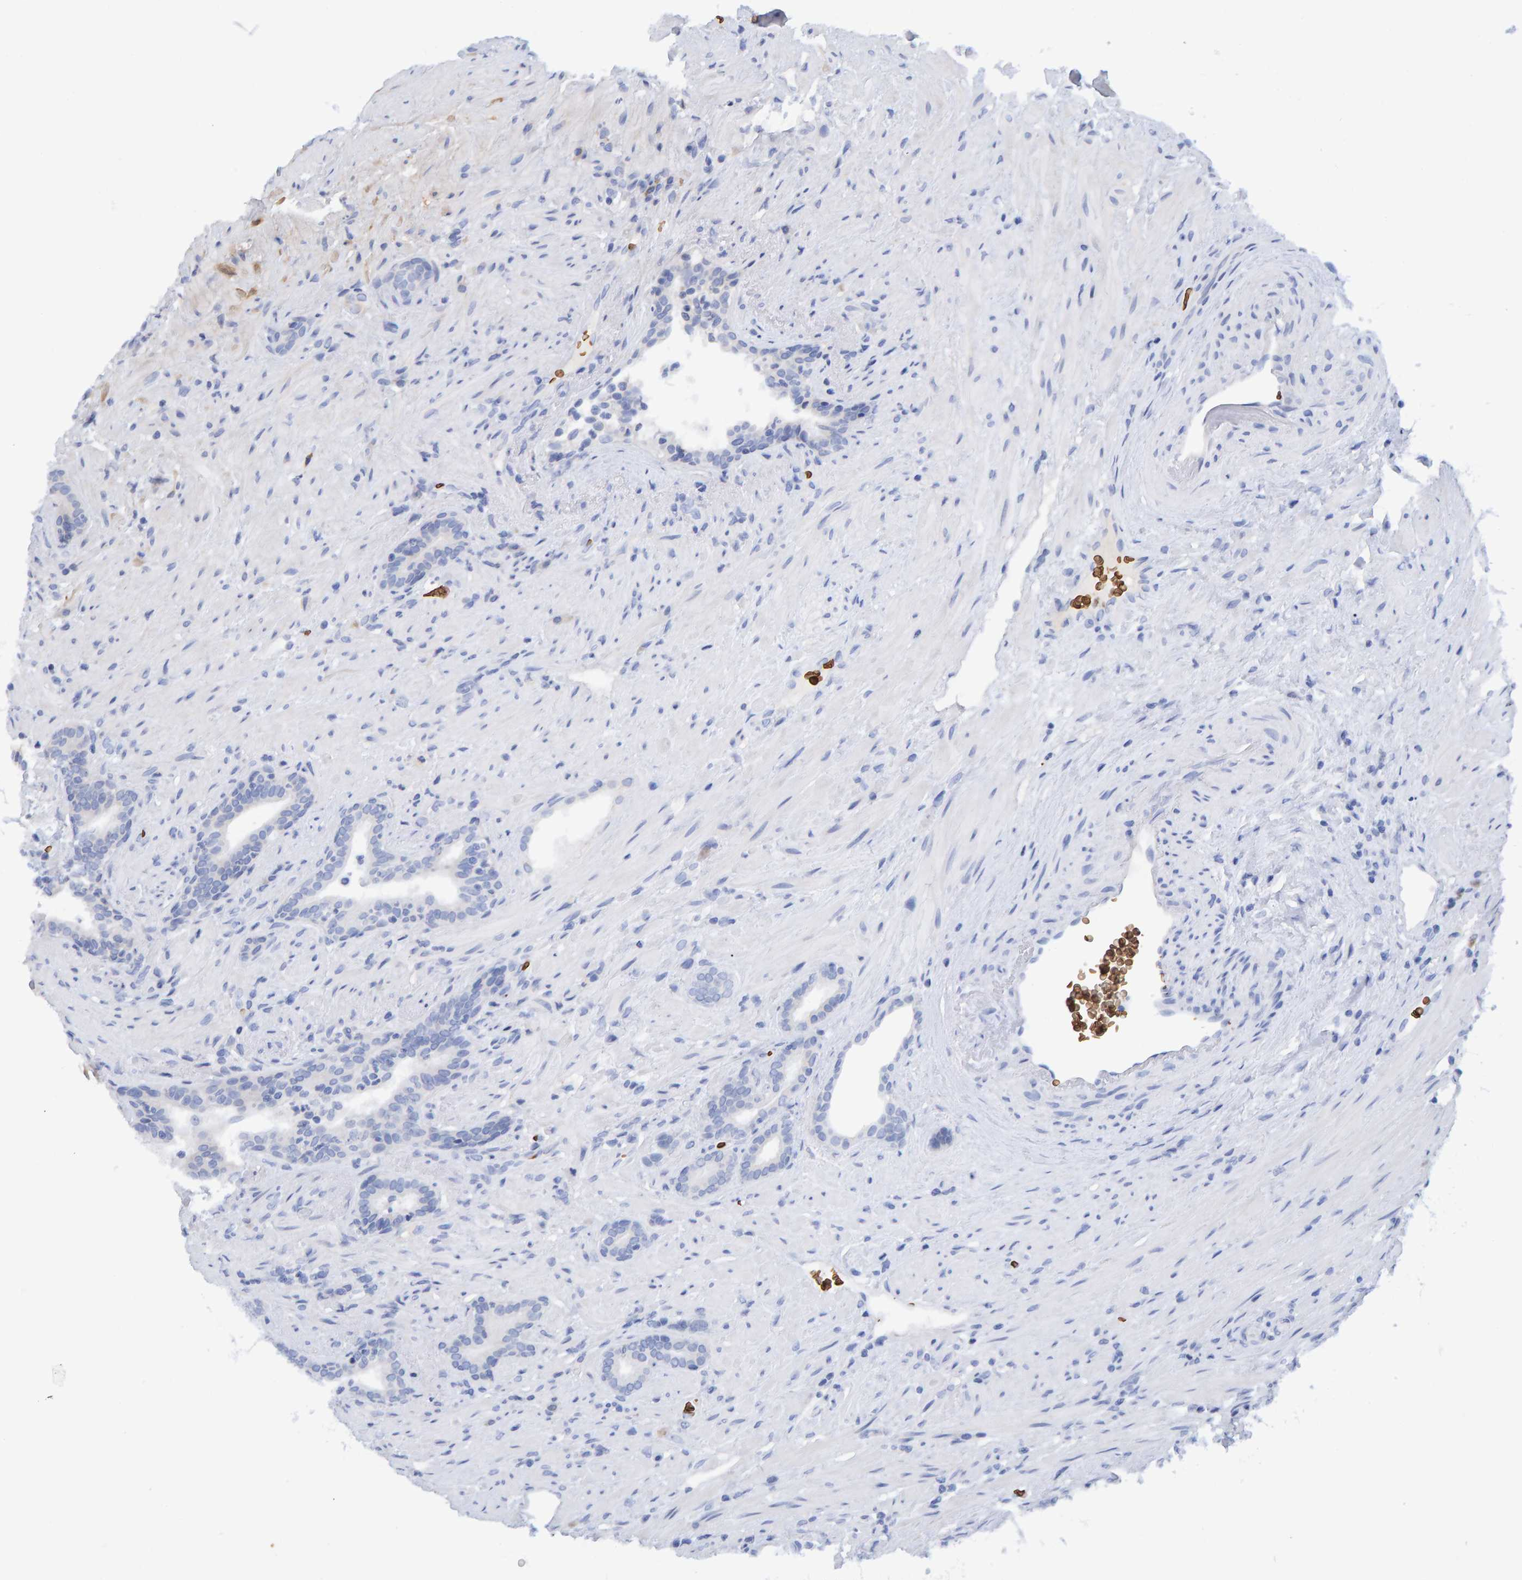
{"staining": {"intensity": "negative", "quantity": "none", "location": "none"}, "tissue": "prostate cancer", "cell_type": "Tumor cells", "image_type": "cancer", "snomed": [{"axis": "morphology", "description": "Adenocarcinoma, High grade"}, {"axis": "topography", "description": "Prostate"}], "caption": "There is no significant expression in tumor cells of prostate adenocarcinoma (high-grade). Nuclei are stained in blue.", "gene": "VPS9D1", "patient": {"sex": "male", "age": 71}}